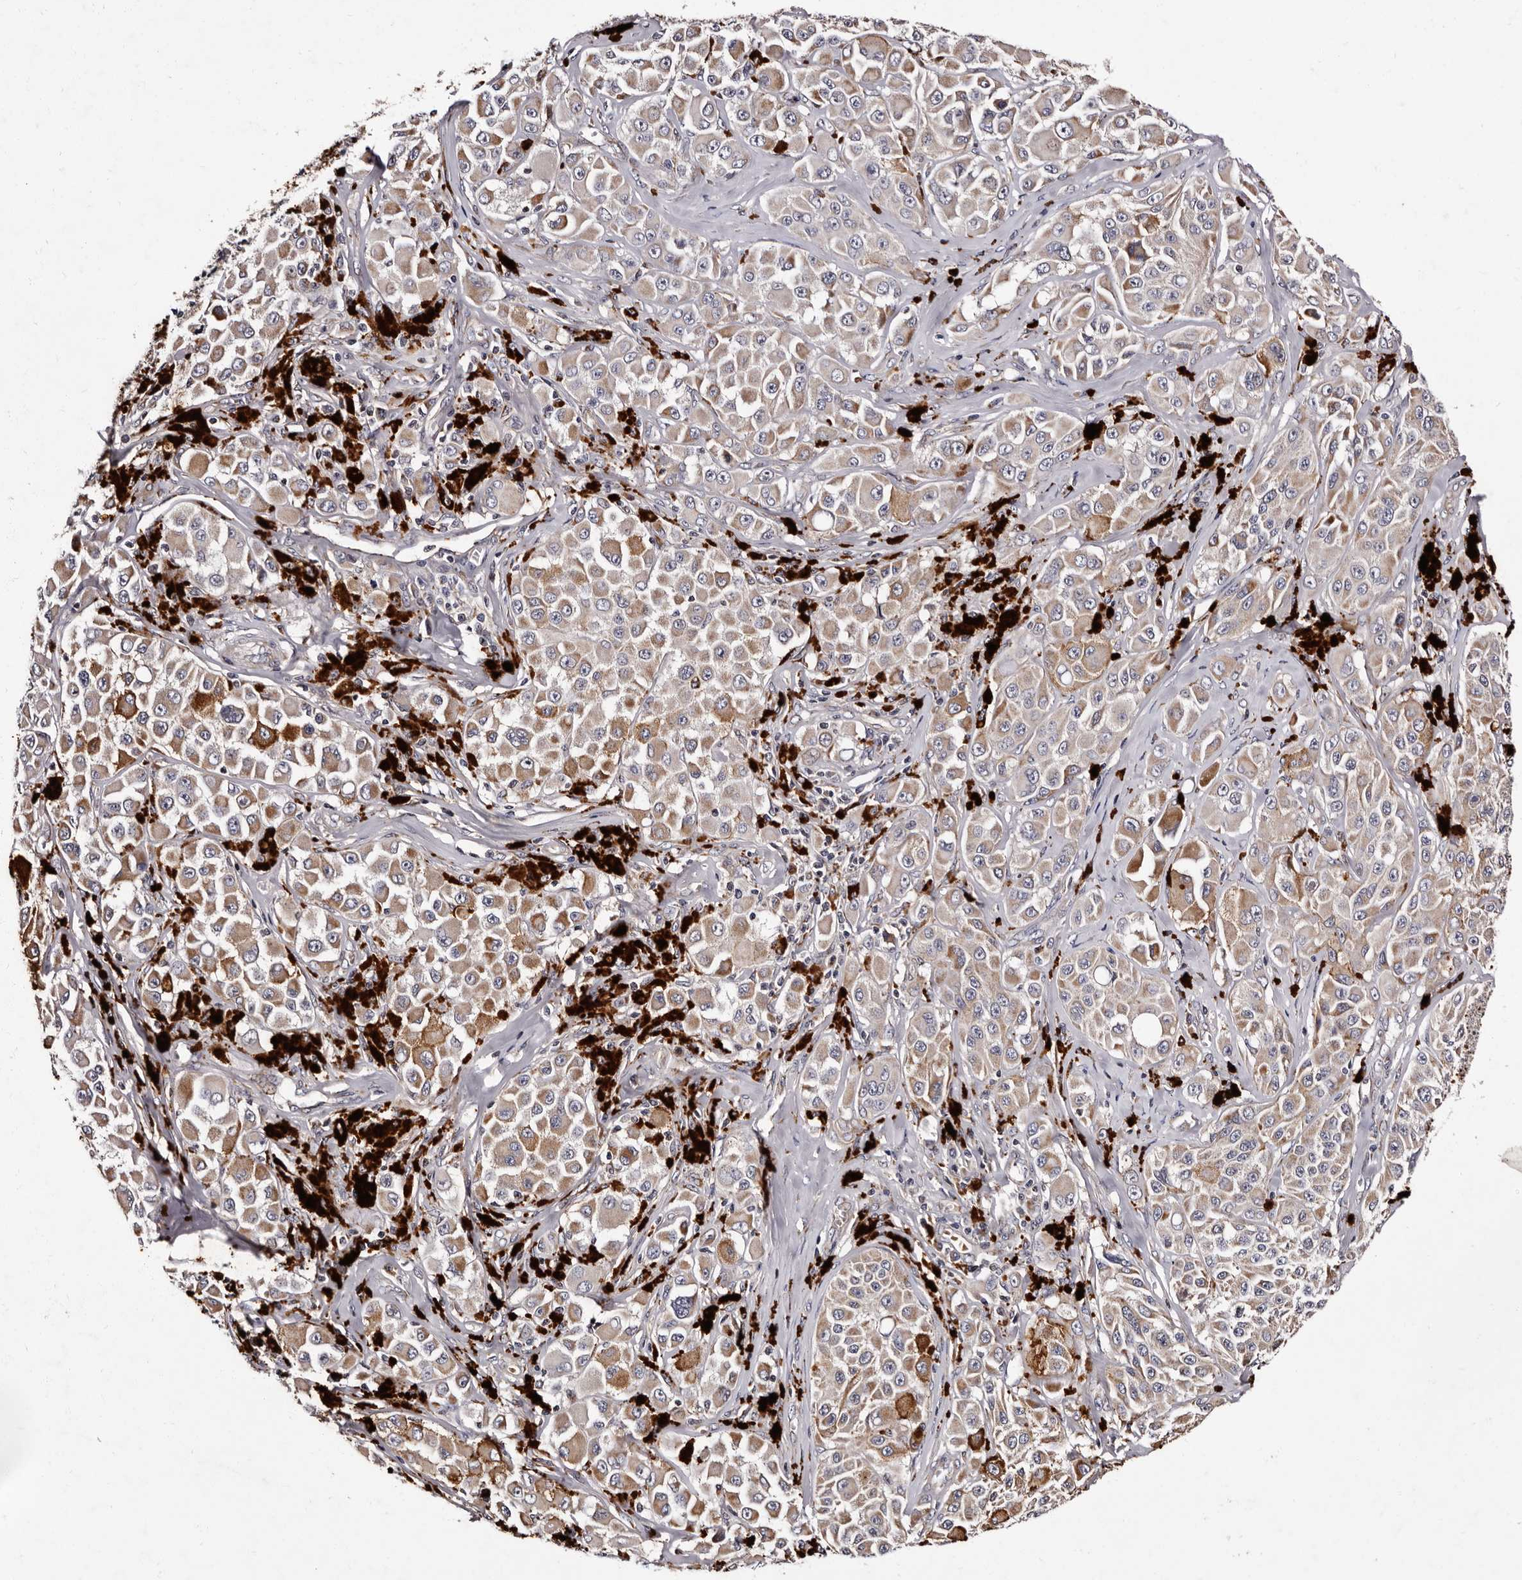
{"staining": {"intensity": "weak", "quantity": "25%-75%", "location": "cytoplasmic/membranous"}, "tissue": "melanoma", "cell_type": "Tumor cells", "image_type": "cancer", "snomed": [{"axis": "morphology", "description": "Malignant melanoma, NOS"}, {"axis": "topography", "description": "Skin"}], "caption": "IHC histopathology image of human melanoma stained for a protein (brown), which shows low levels of weak cytoplasmic/membranous expression in approximately 25%-75% of tumor cells.", "gene": "ADCK5", "patient": {"sex": "male", "age": 84}}